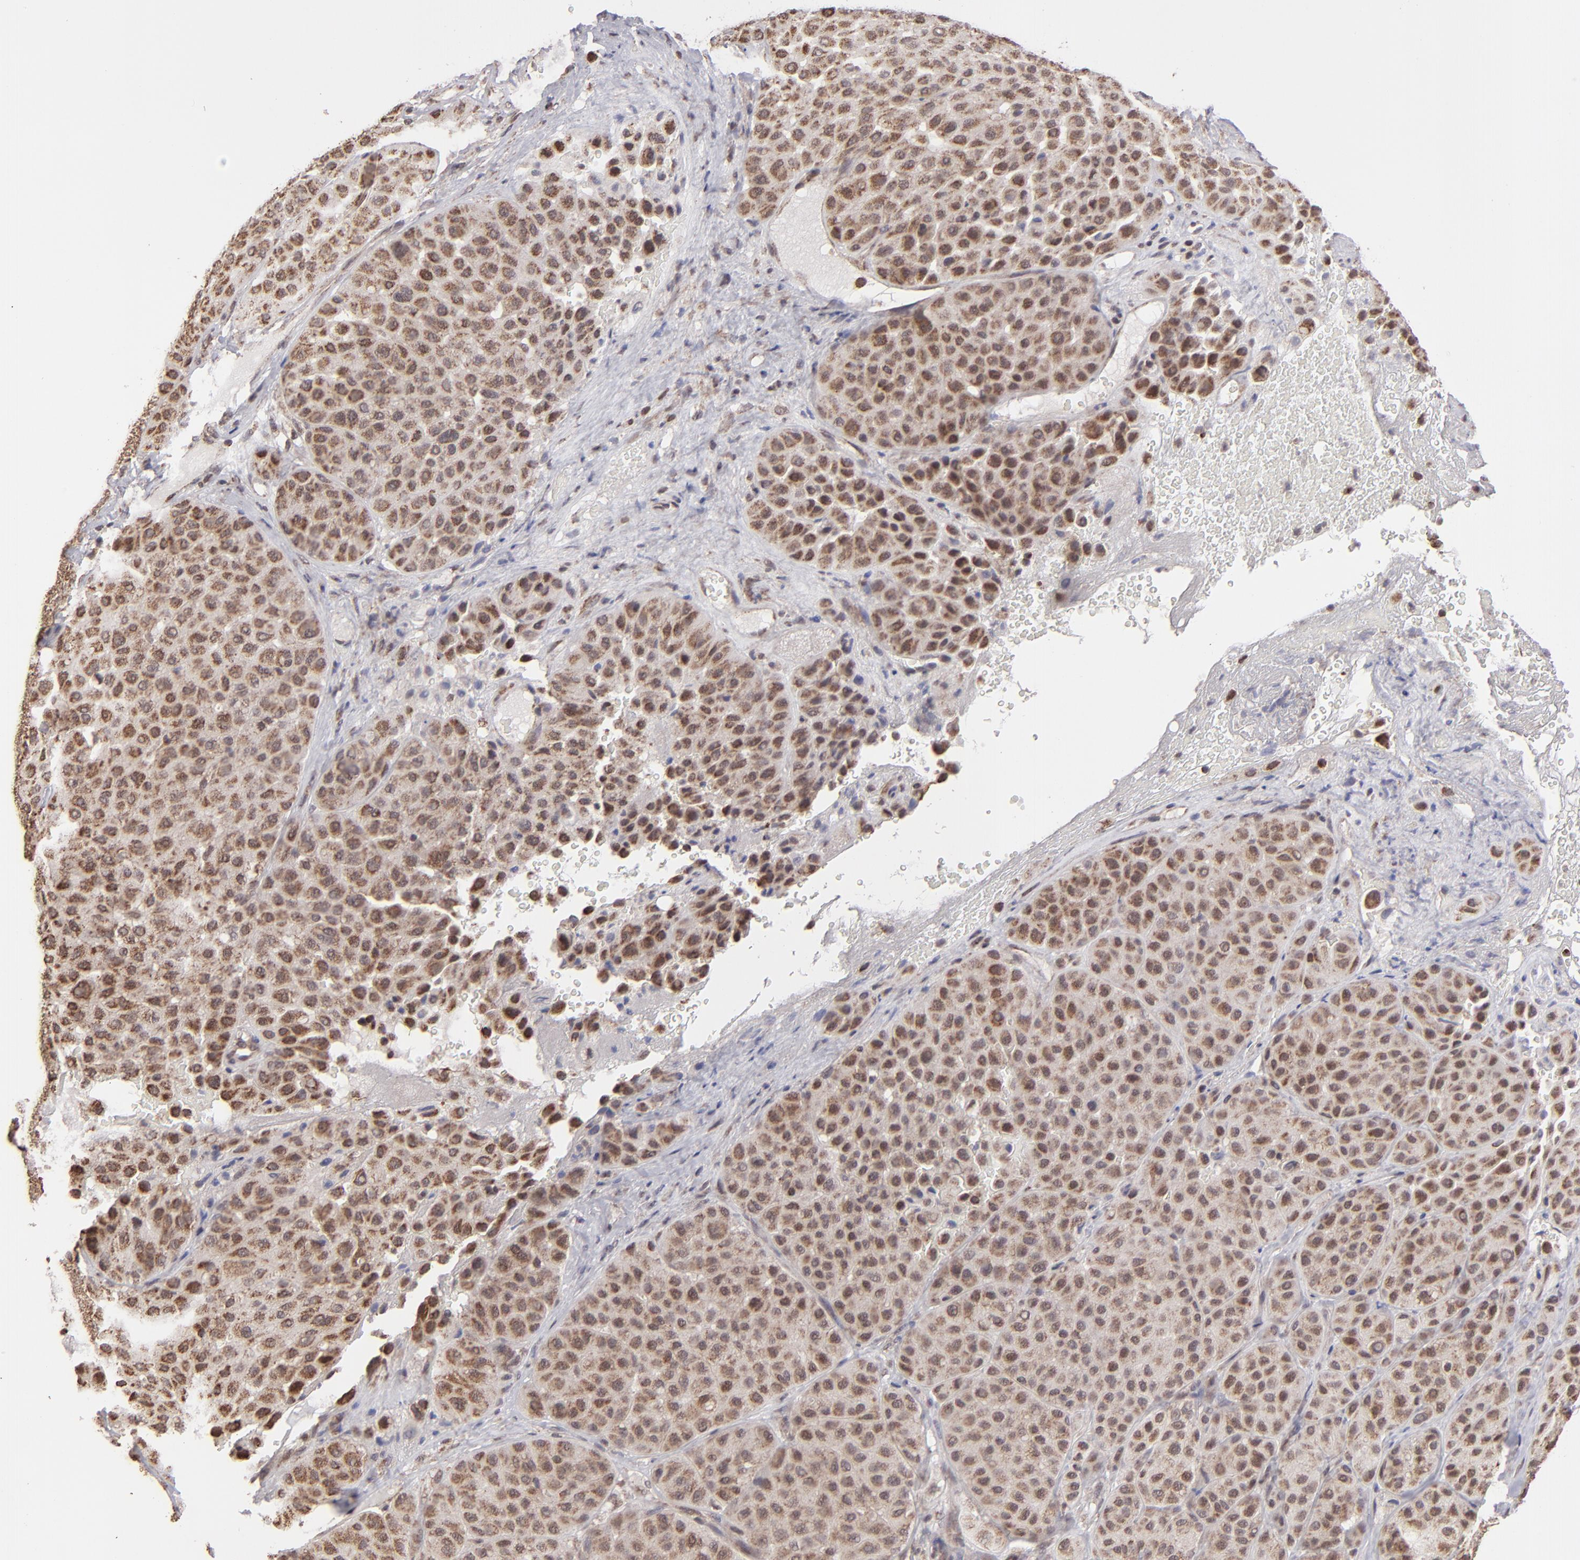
{"staining": {"intensity": "moderate", "quantity": ">75%", "location": "cytoplasmic/membranous,nuclear"}, "tissue": "melanoma", "cell_type": "Tumor cells", "image_type": "cancer", "snomed": [{"axis": "morphology", "description": "Normal tissue, NOS"}, {"axis": "morphology", "description": "Malignant melanoma, Metastatic site"}, {"axis": "topography", "description": "Skin"}], "caption": "About >75% of tumor cells in human melanoma exhibit moderate cytoplasmic/membranous and nuclear protein expression as visualized by brown immunohistochemical staining.", "gene": "SLC15A1", "patient": {"sex": "male", "age": 41}}